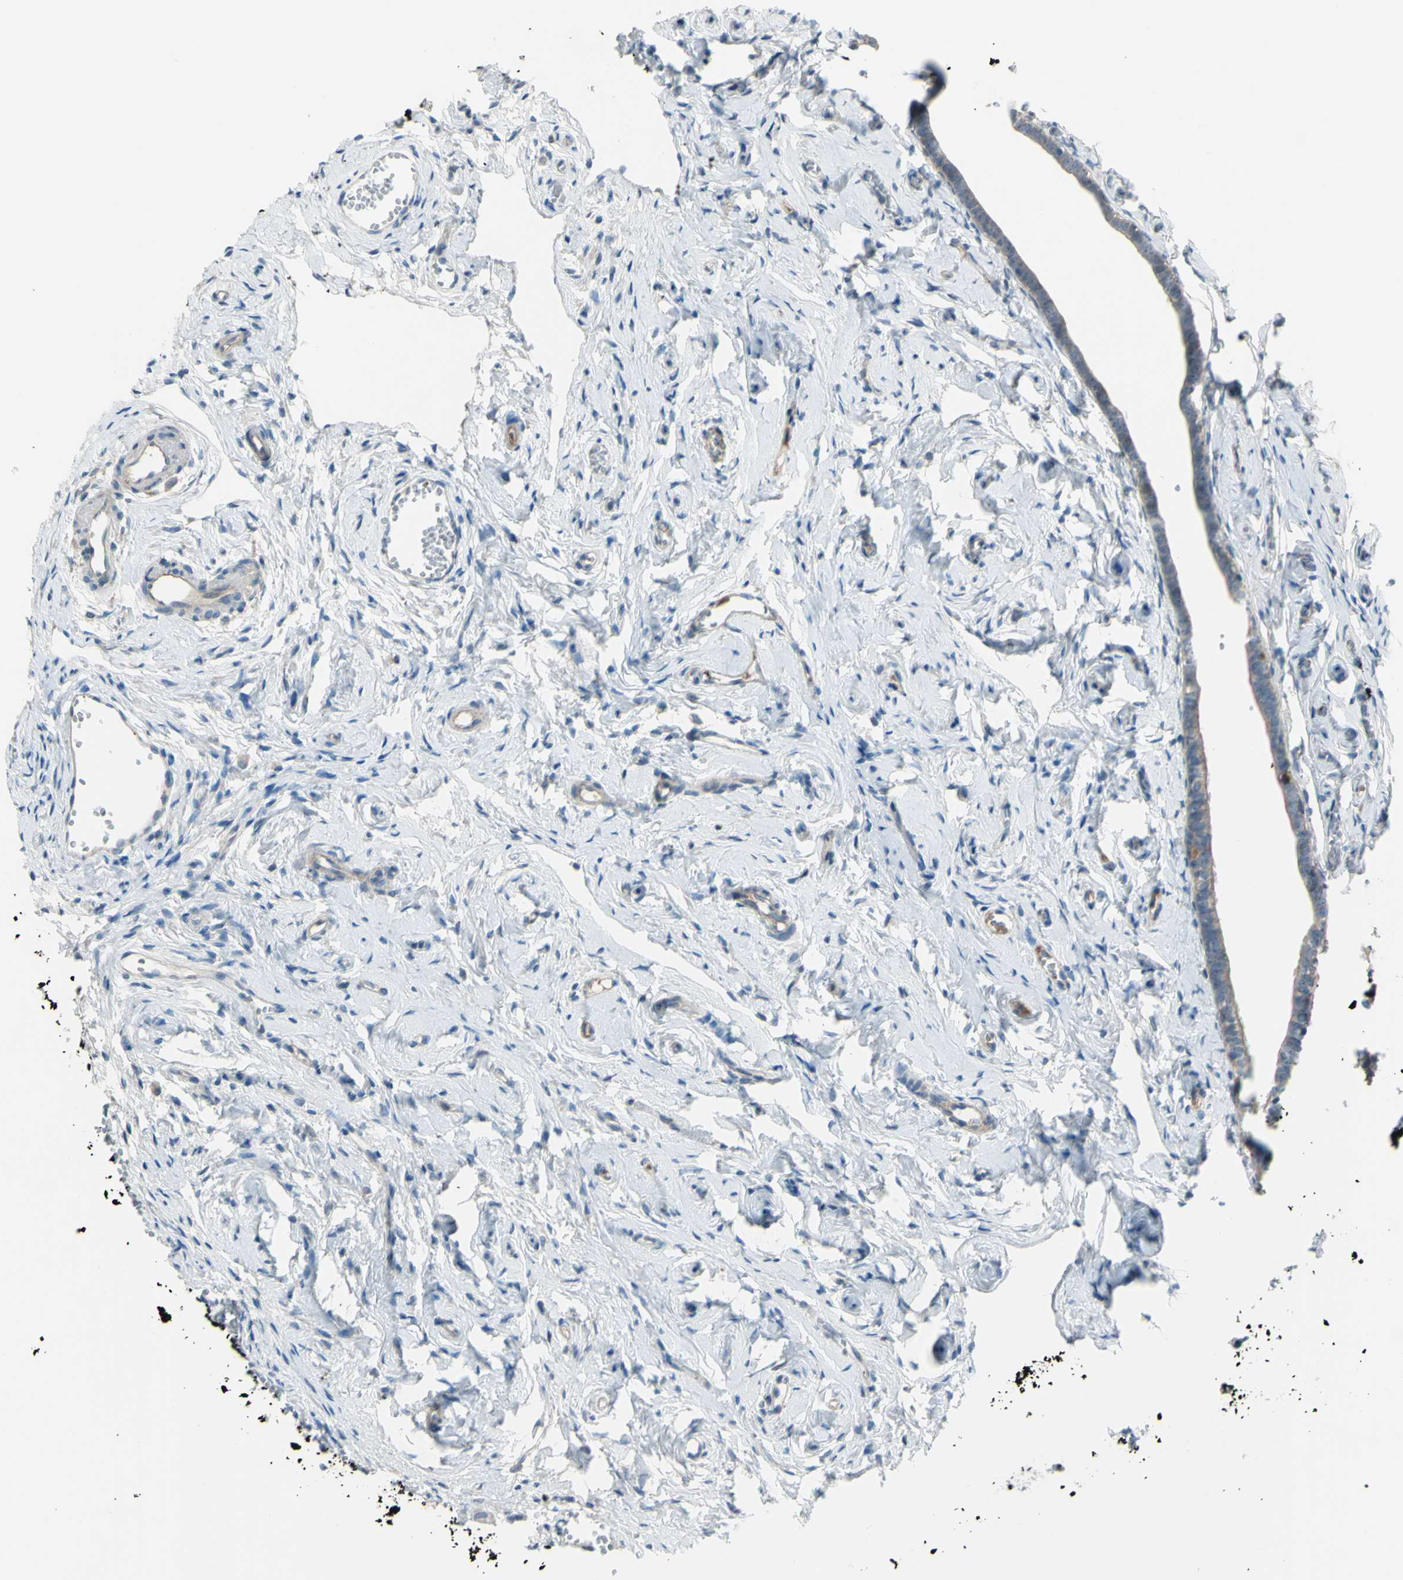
{"staining": {"intensity": "weak", "quantity": "25%-75%", "location": "cytoplasmic/membranous"}, "tissue": "fallopian tube", "cell_type": "Glandular cells", "image_type": "normal", "snomed": [{"axis": "morphology", "description": "Normal tissue, NOS"}, {"axis": "topography", "description": "Fallopian tube"}], "caption": "DAB (3,3'-diaminobenzidine) immunohistochemical staining of normal human fallopian tube reveals weak cytoplasmic/membranous protein staining in approximately 25%-75% of glandular cells. (Brightfield microscopy of DAB IHC at high magnification).", "gene": "ATRN", "patient": {"sex": "female", "age": 71}}